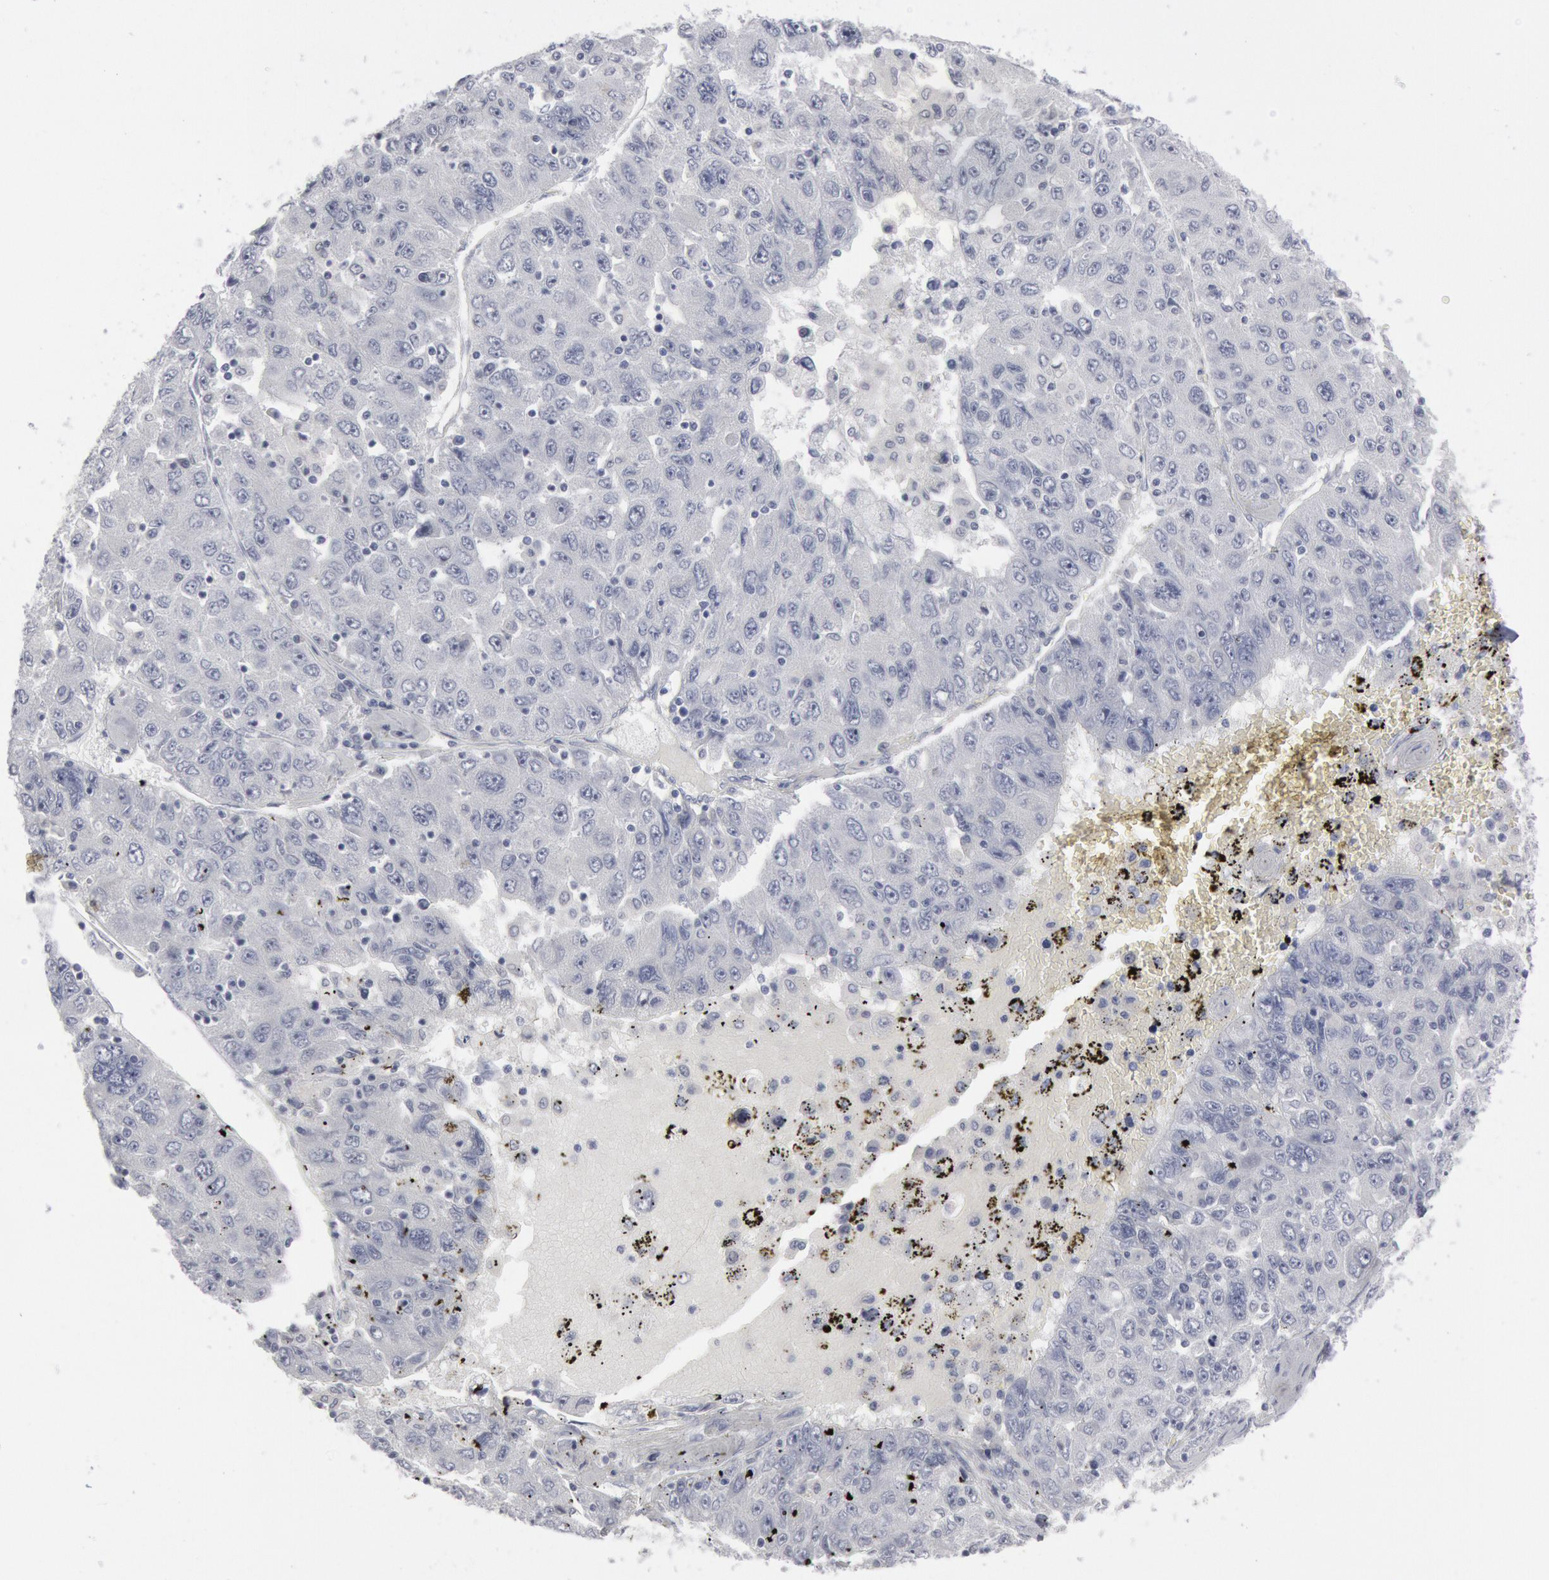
{"staining": {"intensity": "negative", "quantity": "none", "location": "none"}, "tissue": "liver cancer", "cell_type": "Tumor cells", "image_type": "cancer", "snomed": [{"axis": "morphology", "description": "Carcinoma, Hepatocellular, NOS"}, {"axis": "topography", "description": "Liver"}], "caption": "Immunohistochemical staining of liver hepatocellular carcinoma exhibits no significant staining in tumor cells. (DAB IHC visualized using brightfield microscopy, high magnification).", "gene": "DMC1", "patient": {"sex": "male", "age": 49}}